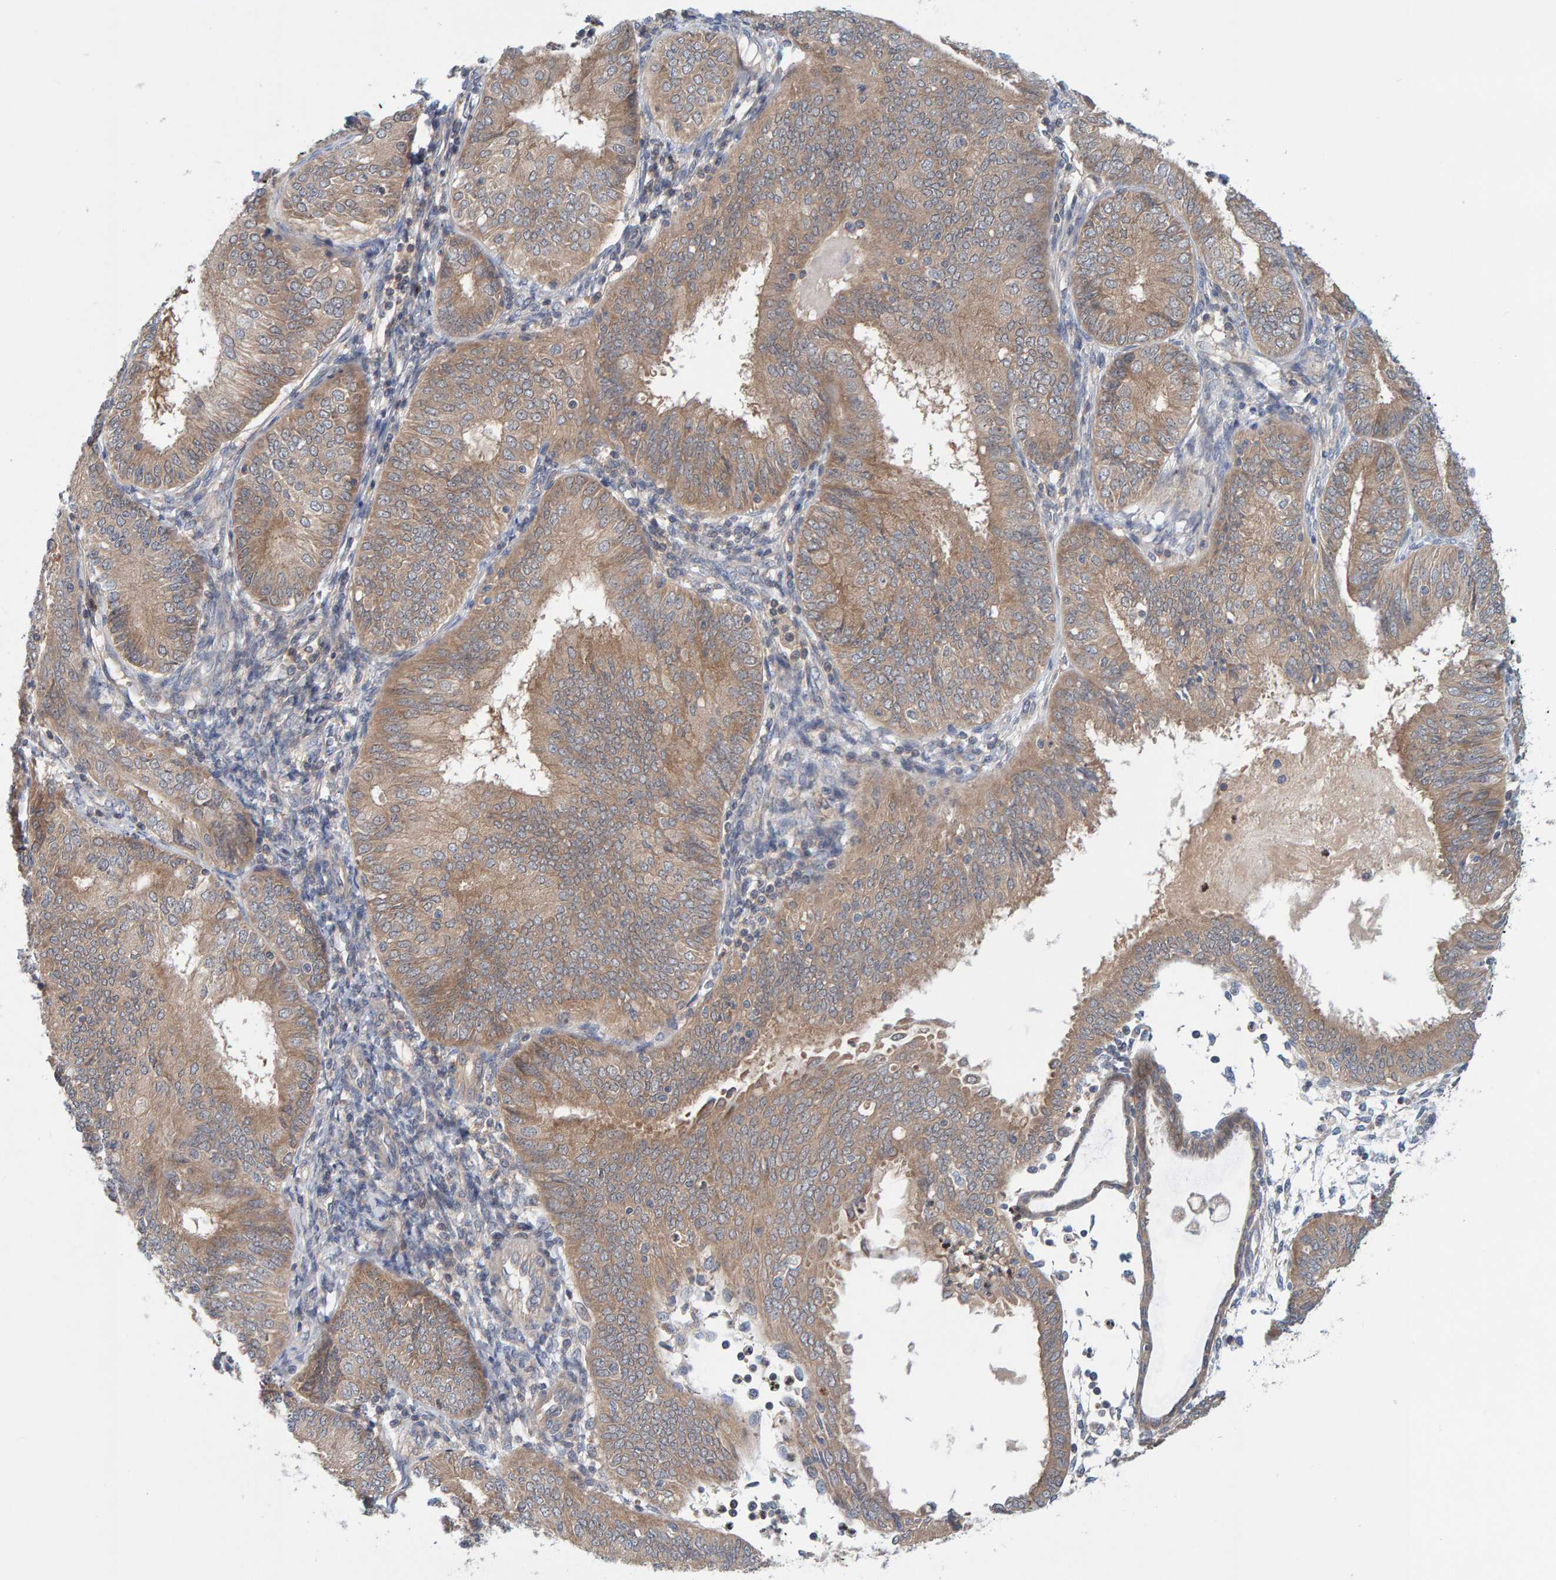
{"staining": {"intensity": "weak", "quantity": ">75%", "location": "cytoplasmic/membranous"}, "tissue": "endometrial cancer", "cell_type": "Tumor cells", "image_type": "cancer", "snomed": [{"axis": "morphology", "description": "Adenocarcinoma, NOS"}, {"axis": "topography", "description": "Endometrium"}], "caption": "Protein analysis of endometrial adenocarcinoma tissue displays weak cytoplasmic/membranous positivity in about >75% of tumor cells. (Brightfield microscopy of DAB IHC at high magnification).", "gene": "TATDN1", "patient": {"sex": "female", "age": 58}}